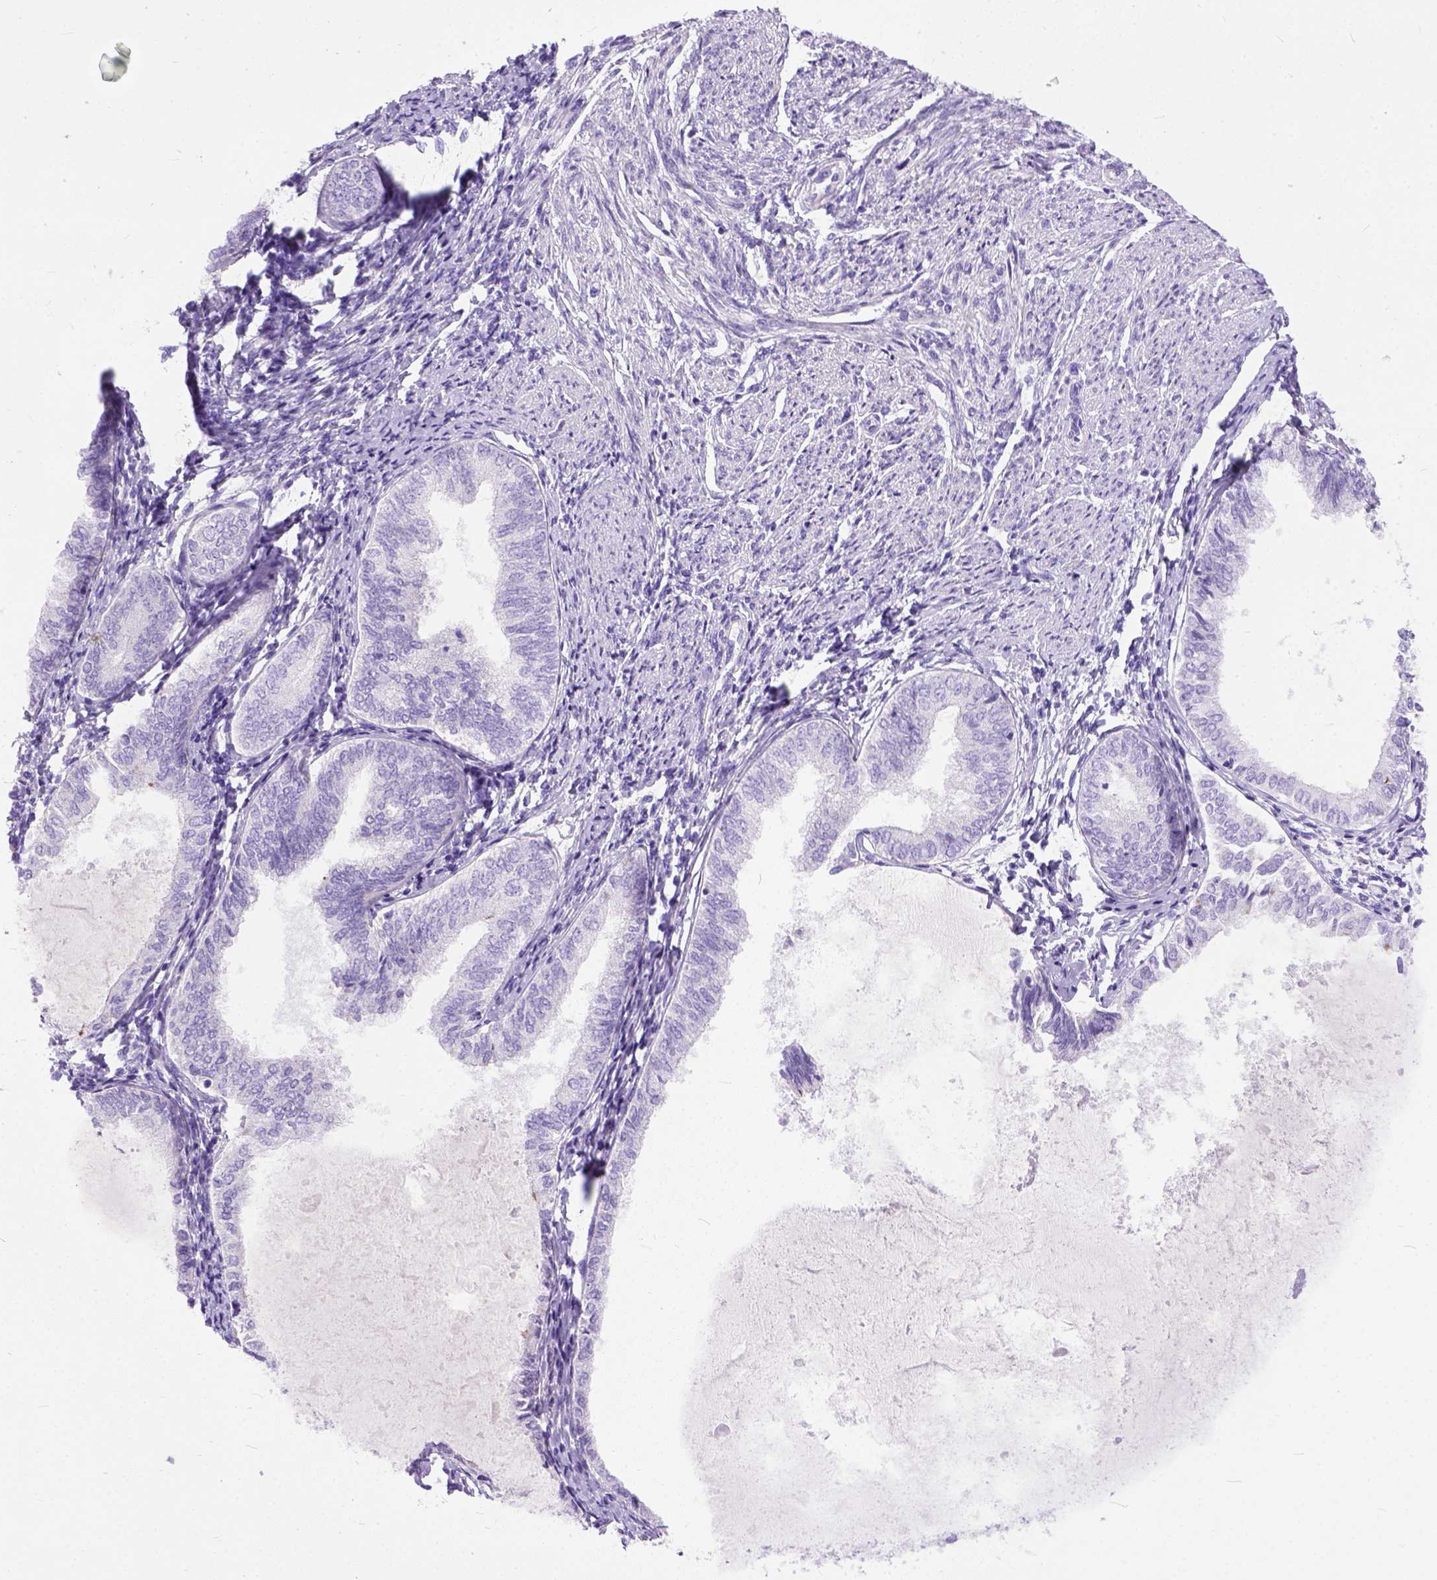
{"staining": {"intensity": "negative", "quantity": "none", "location": "none"}, "tissue": "endometrial cancer", "cell_type": "Tumor cells", "image_type": "cancer", "snomed": [{"axis": "morphology", "description": "Adenocarcinoma, NOS"}, {"axis": "topography", "description": "Endometrium"}], "caption": "Endometrial cancer (adenocarcinoma) stained for a protein using immunohistochemistry exhibits no staining tumor cells.", "gene": "PLK5", "patient": {"sex": "female", "age": 68}}